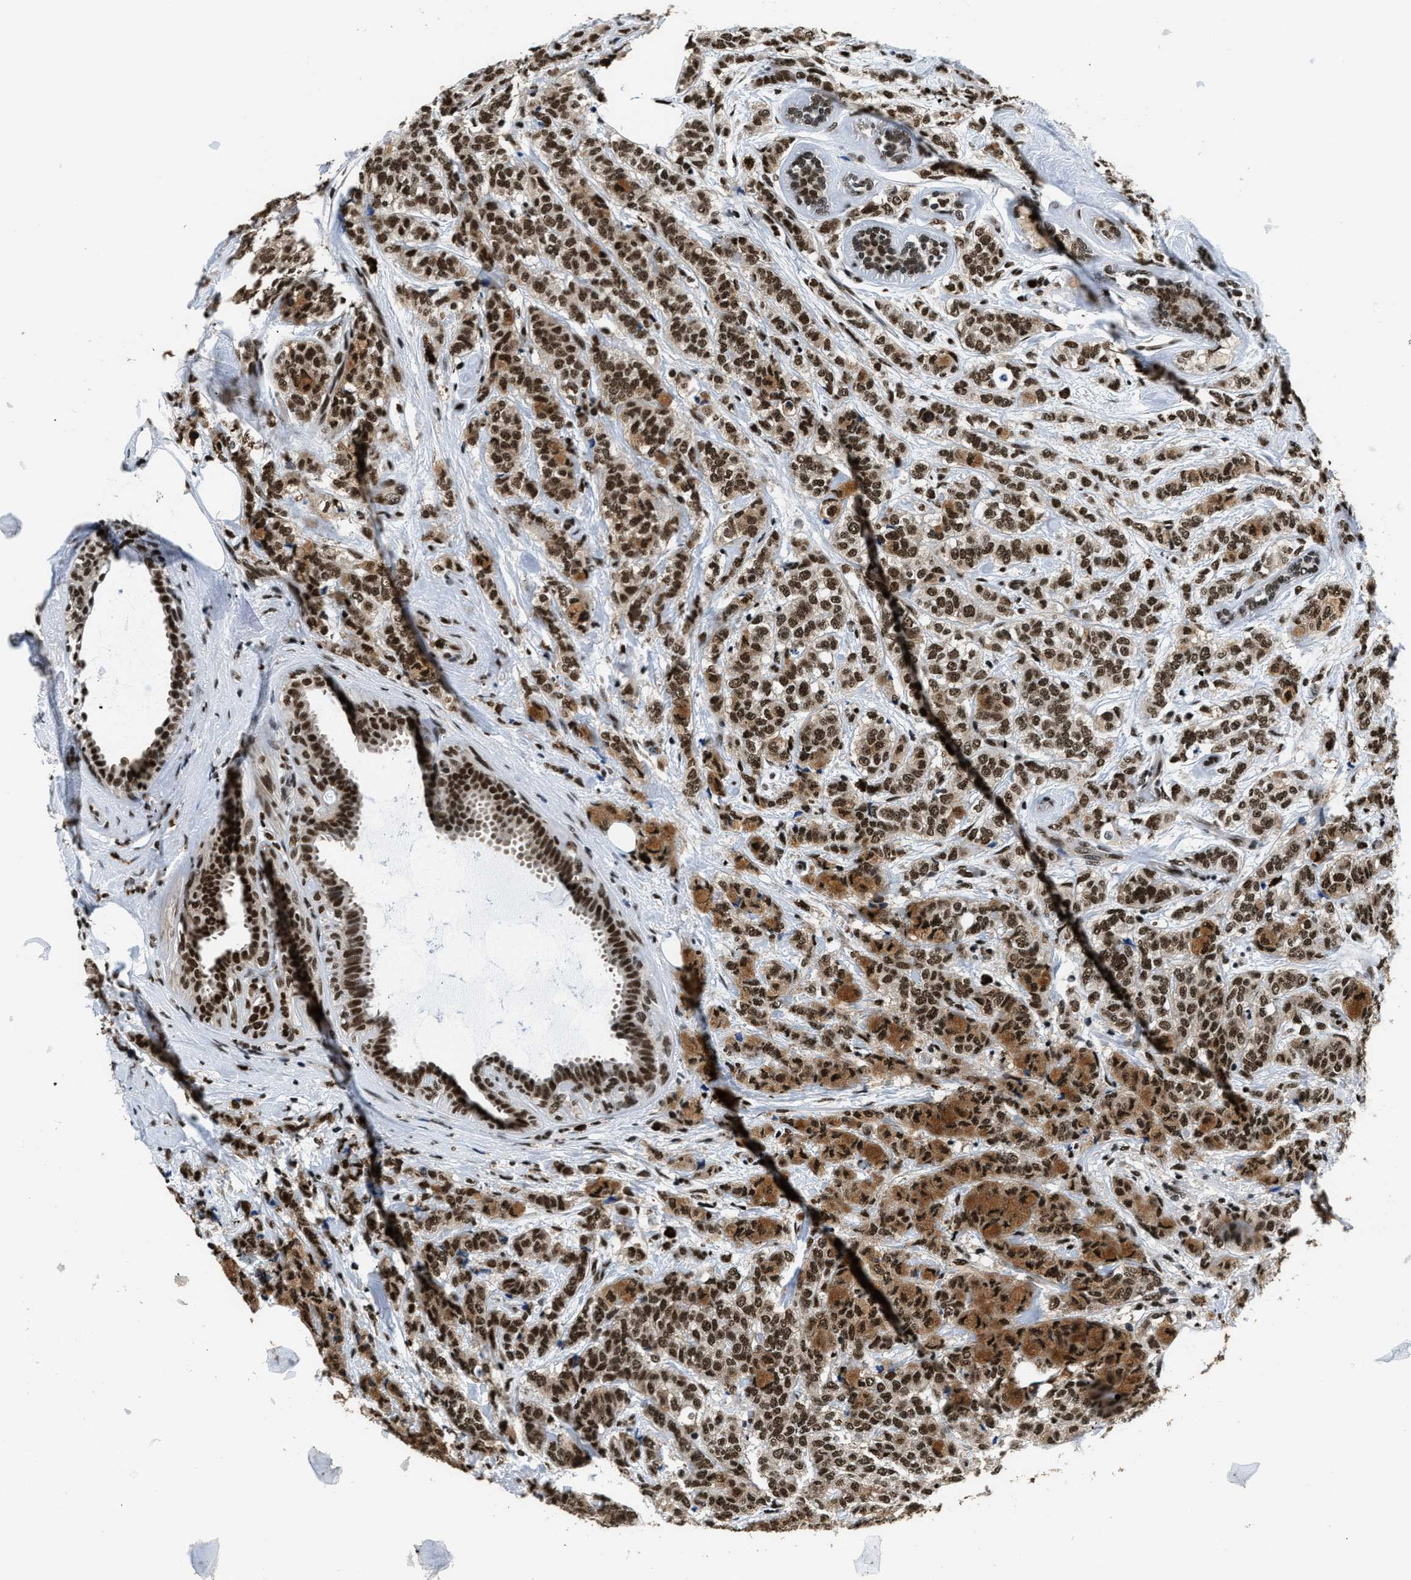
{"staining": {"intensity": "strong", "quantity": ">75%", "location": "cytoplasmic/membranous,nuclear"}, "tissue": "breast cancer", "cell_type": "Tumor cells", "image_type": "cancer", "snomed": [{"axis": "morphology", "description": "Lobular carcinoma"}, {"axis": "topography", "description": "Breast"}], "caption": "Immunohistochemistry (IHC) of human breast cancer exhibits high levels of strong cytoplasmic/membranous and nuclear positivity in approximately >75% of tumor cells.", "gene": "CCNDBP1", "patient": {"sex": "female", "age": 60}}